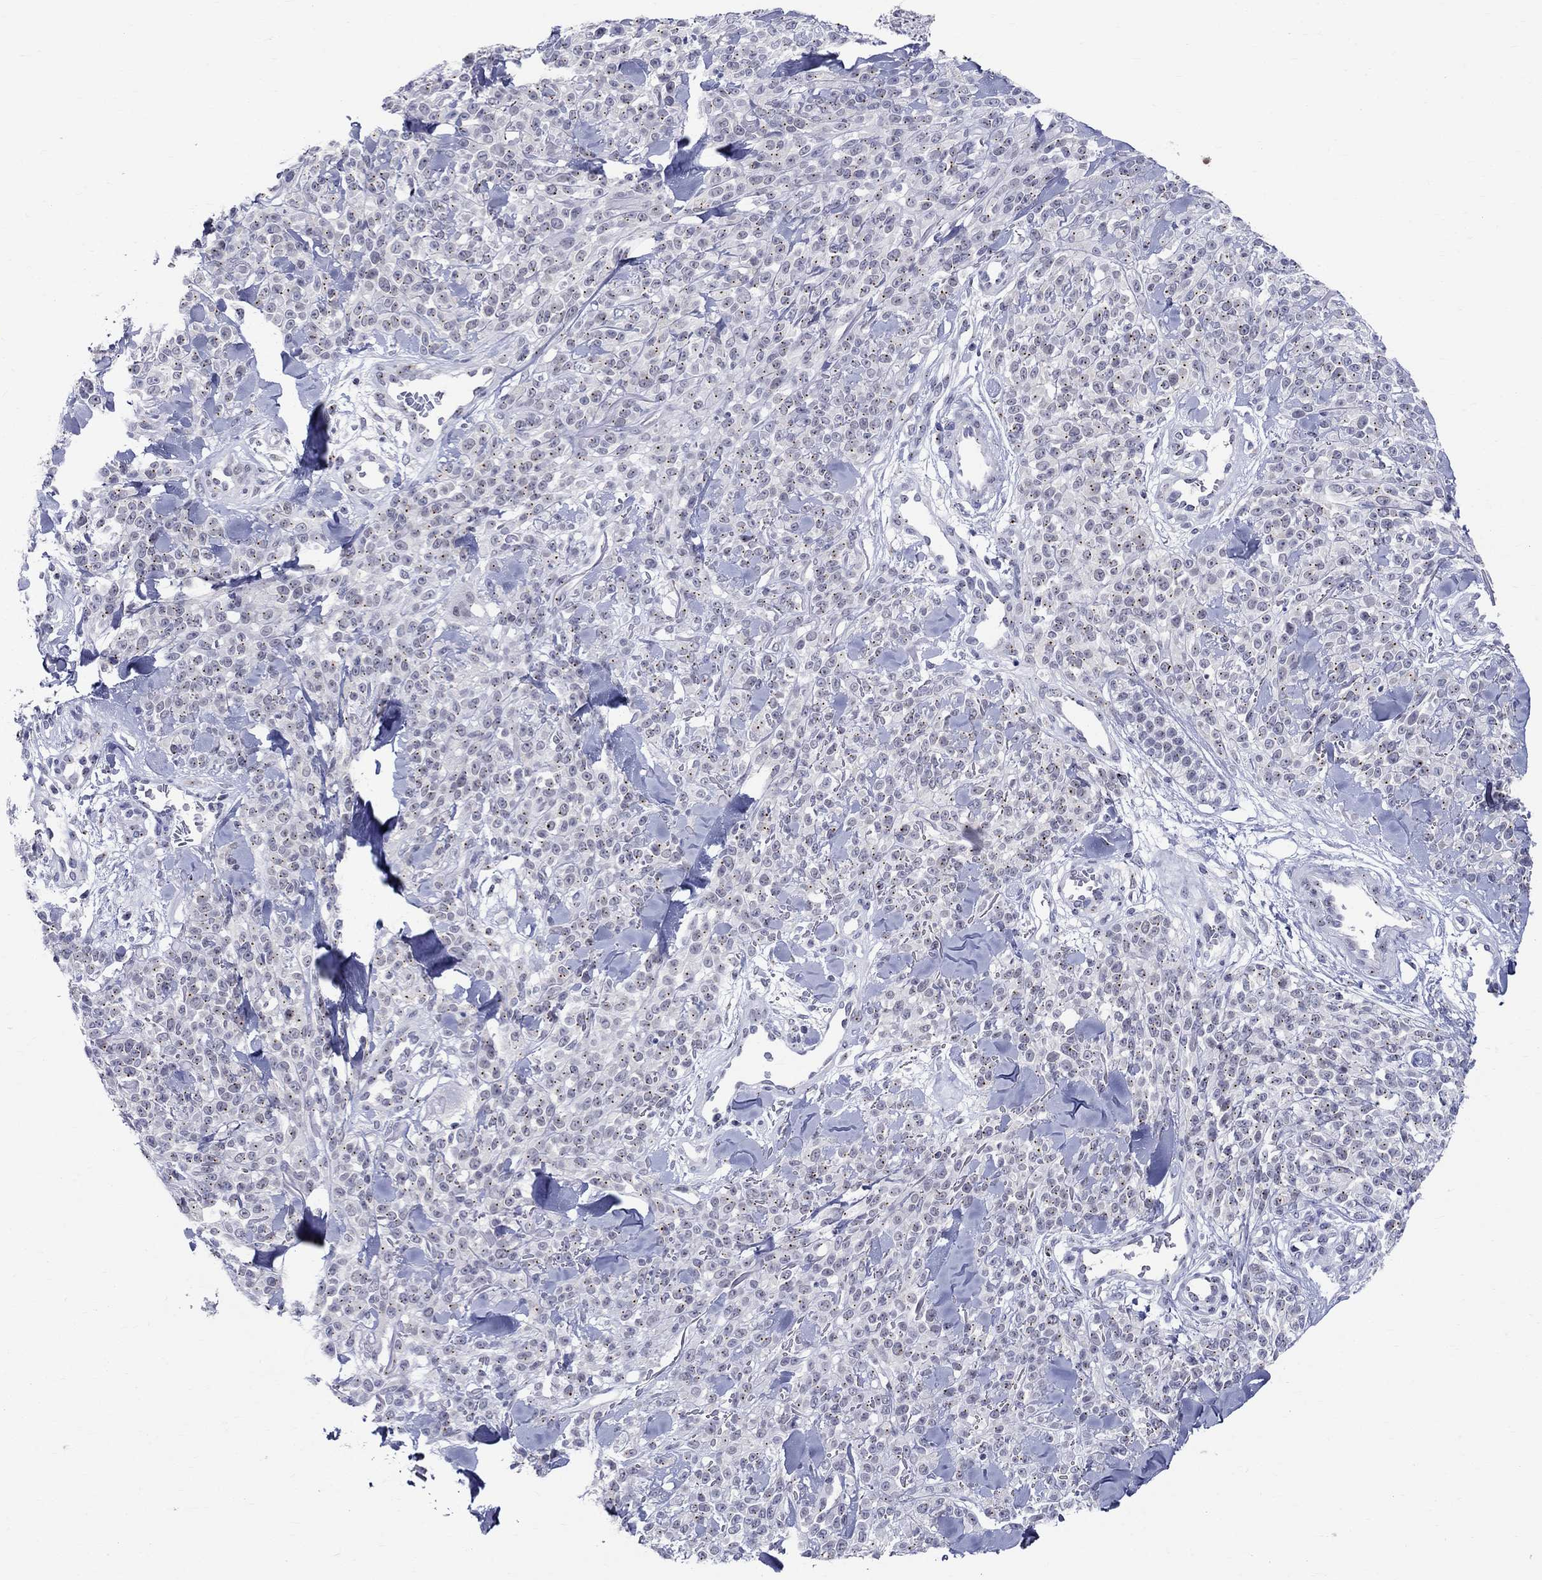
{"staining": {"intensity": "negative", "quantity": "none", "location": "none"}, "tissue": "melanoma", "cell_type": "Tumor cells", "image_type": "cancer", "snomed": [{"axis": "morphology", "description": "Malignant melanoma, NOS"}, {"axis": "topography", "description": "Skin"}, {"axis": "topography", "description": "Skin of trunk"}], "caption": "An image of human melanoma is negative for staining in tumor cells.", "gene": "CEP43", "patient": {"sex": "male", "age": 74}}